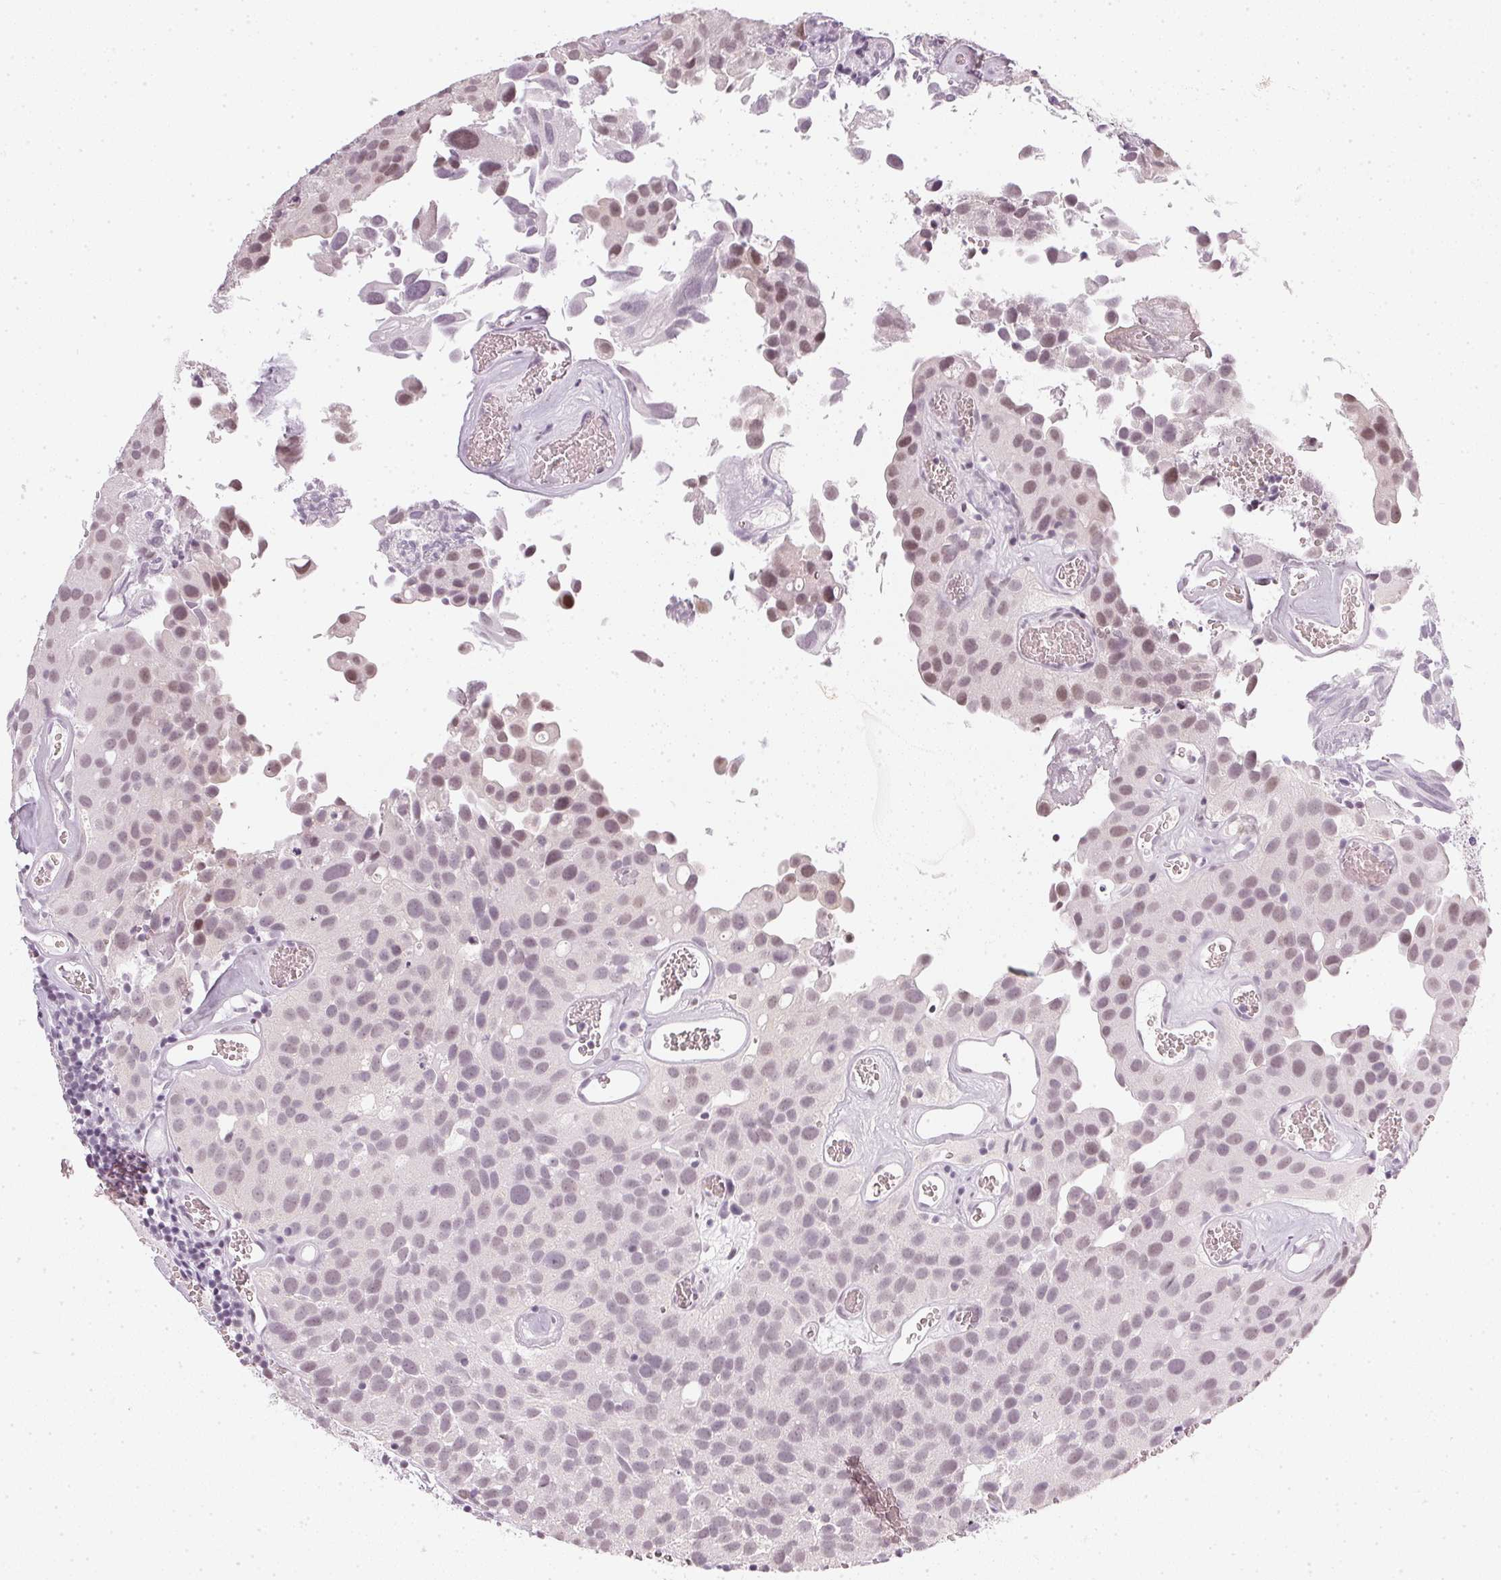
{"staining": {"intensity": "weak", "quantity": "25%-75%", "location": "nuclear"}, "tissue": "urothelial cancer", "cell_type": "Tumor cells", "image_type": "cancer", "snomed": [{"axis": "morphology", "description": "Urothelial carcinoma, Low grade"}, {"axis": "topography", "description": "Urinary bladder"}], "caption": "Urothelial cancer stained for a protein (brown) displays weak nuclear positive expression in about 25%-75% of tumor cells.", "gene": "DNAJC6", "patient": {"sex": "female", "age": 69}}